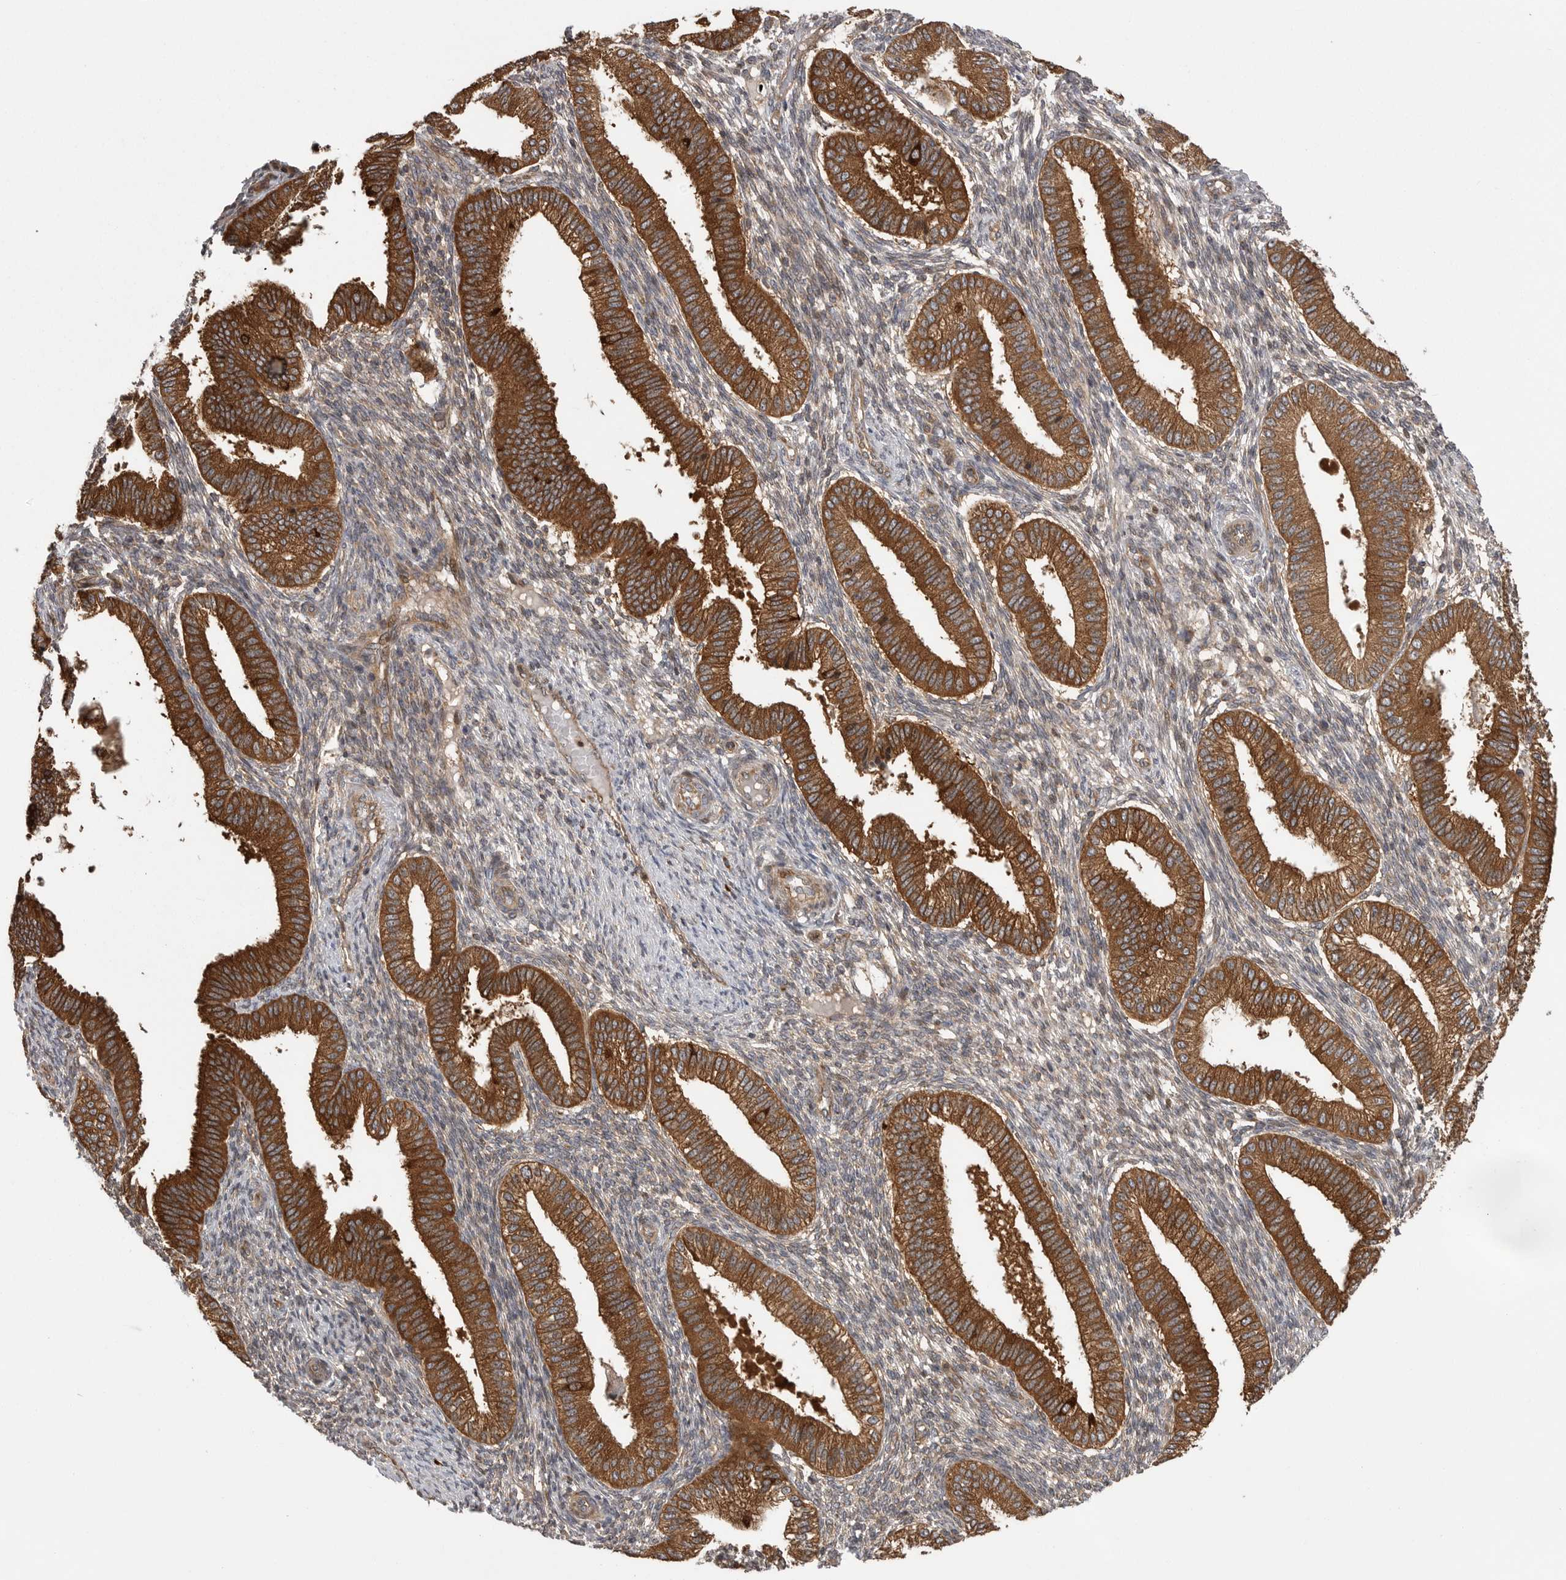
{"staining": {"intensity": "moderate", "quantity": "<25%", "location": "cytoplasmic/membranous"}, "tissue": "endometrium", "cell_type": "Cells in endometrial stroma", "image_type": "normal", "snomed": [{"axis": "morphology", "description": "Normal tissue, NOS"}, {"axis": "topography", "description": "Endometrium"}], "caption": "This is a micrograph of immunohistochemistry (IHC) staining of normal endometrium, which shows moderate expression in the cytoplasmic/membranous of cells in endometrial stroma.", "gene": "OXR1", "patient": {"sex": "female", "age": 39}}